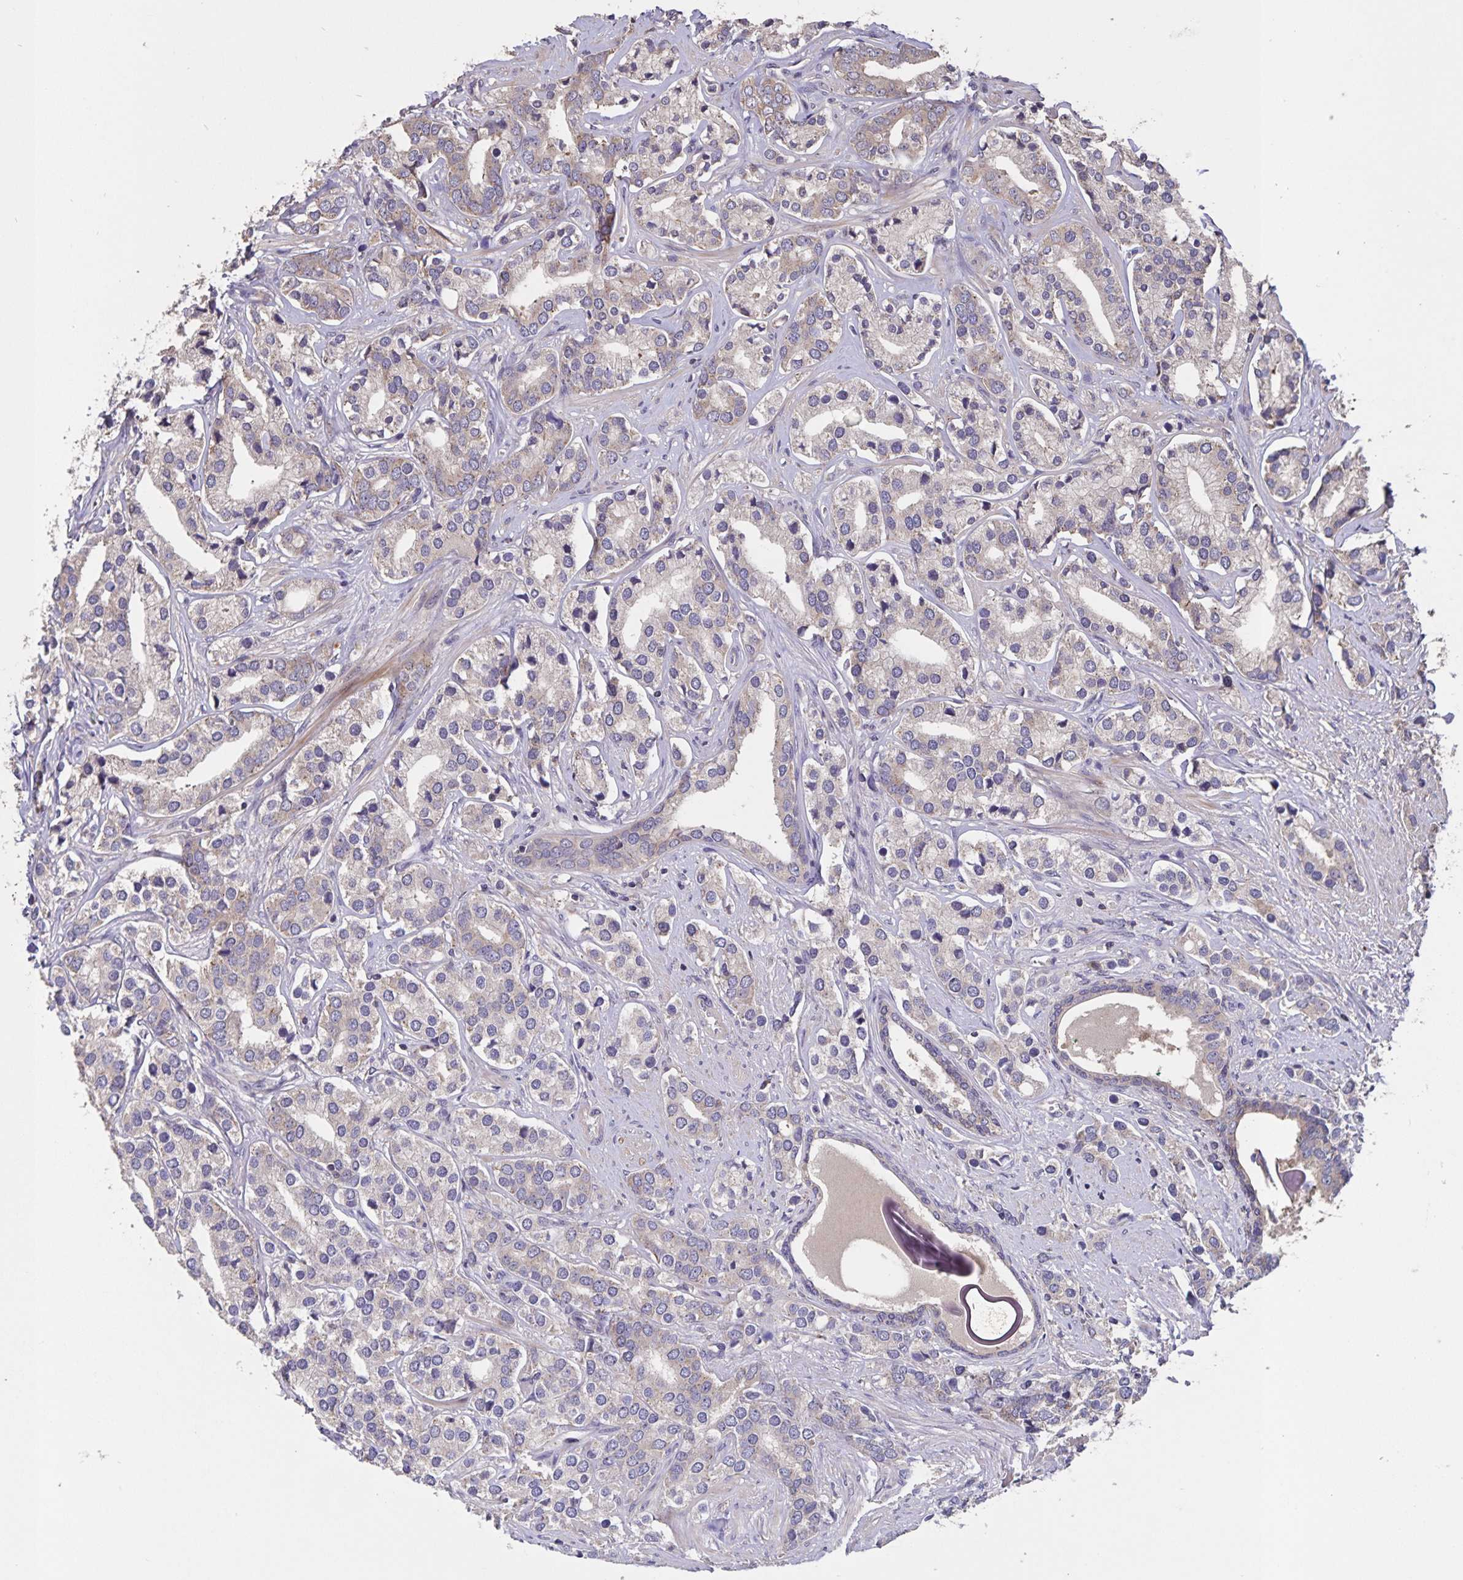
{"staining": {"intensity": "weak", "quantity": "25%-75%", "location": "cytoplasmic/membranous"}, "tissue": "prostate cancer", "cell_type": "Tumor cells", "image_type": "cancer", "snomed": [{"axis": "morphology", "description": "Adenocarcinoma, High grade"}, {"axis": "topography", "description": "Prostate"}], "caption": "The image exhibits a brown stain indicating the presence of a protein in the cytoplasmic/membranous of tumor cells in prostate cancer.", "gene": "FBXL16", "patient": {"sex": "male", "age": 58}}